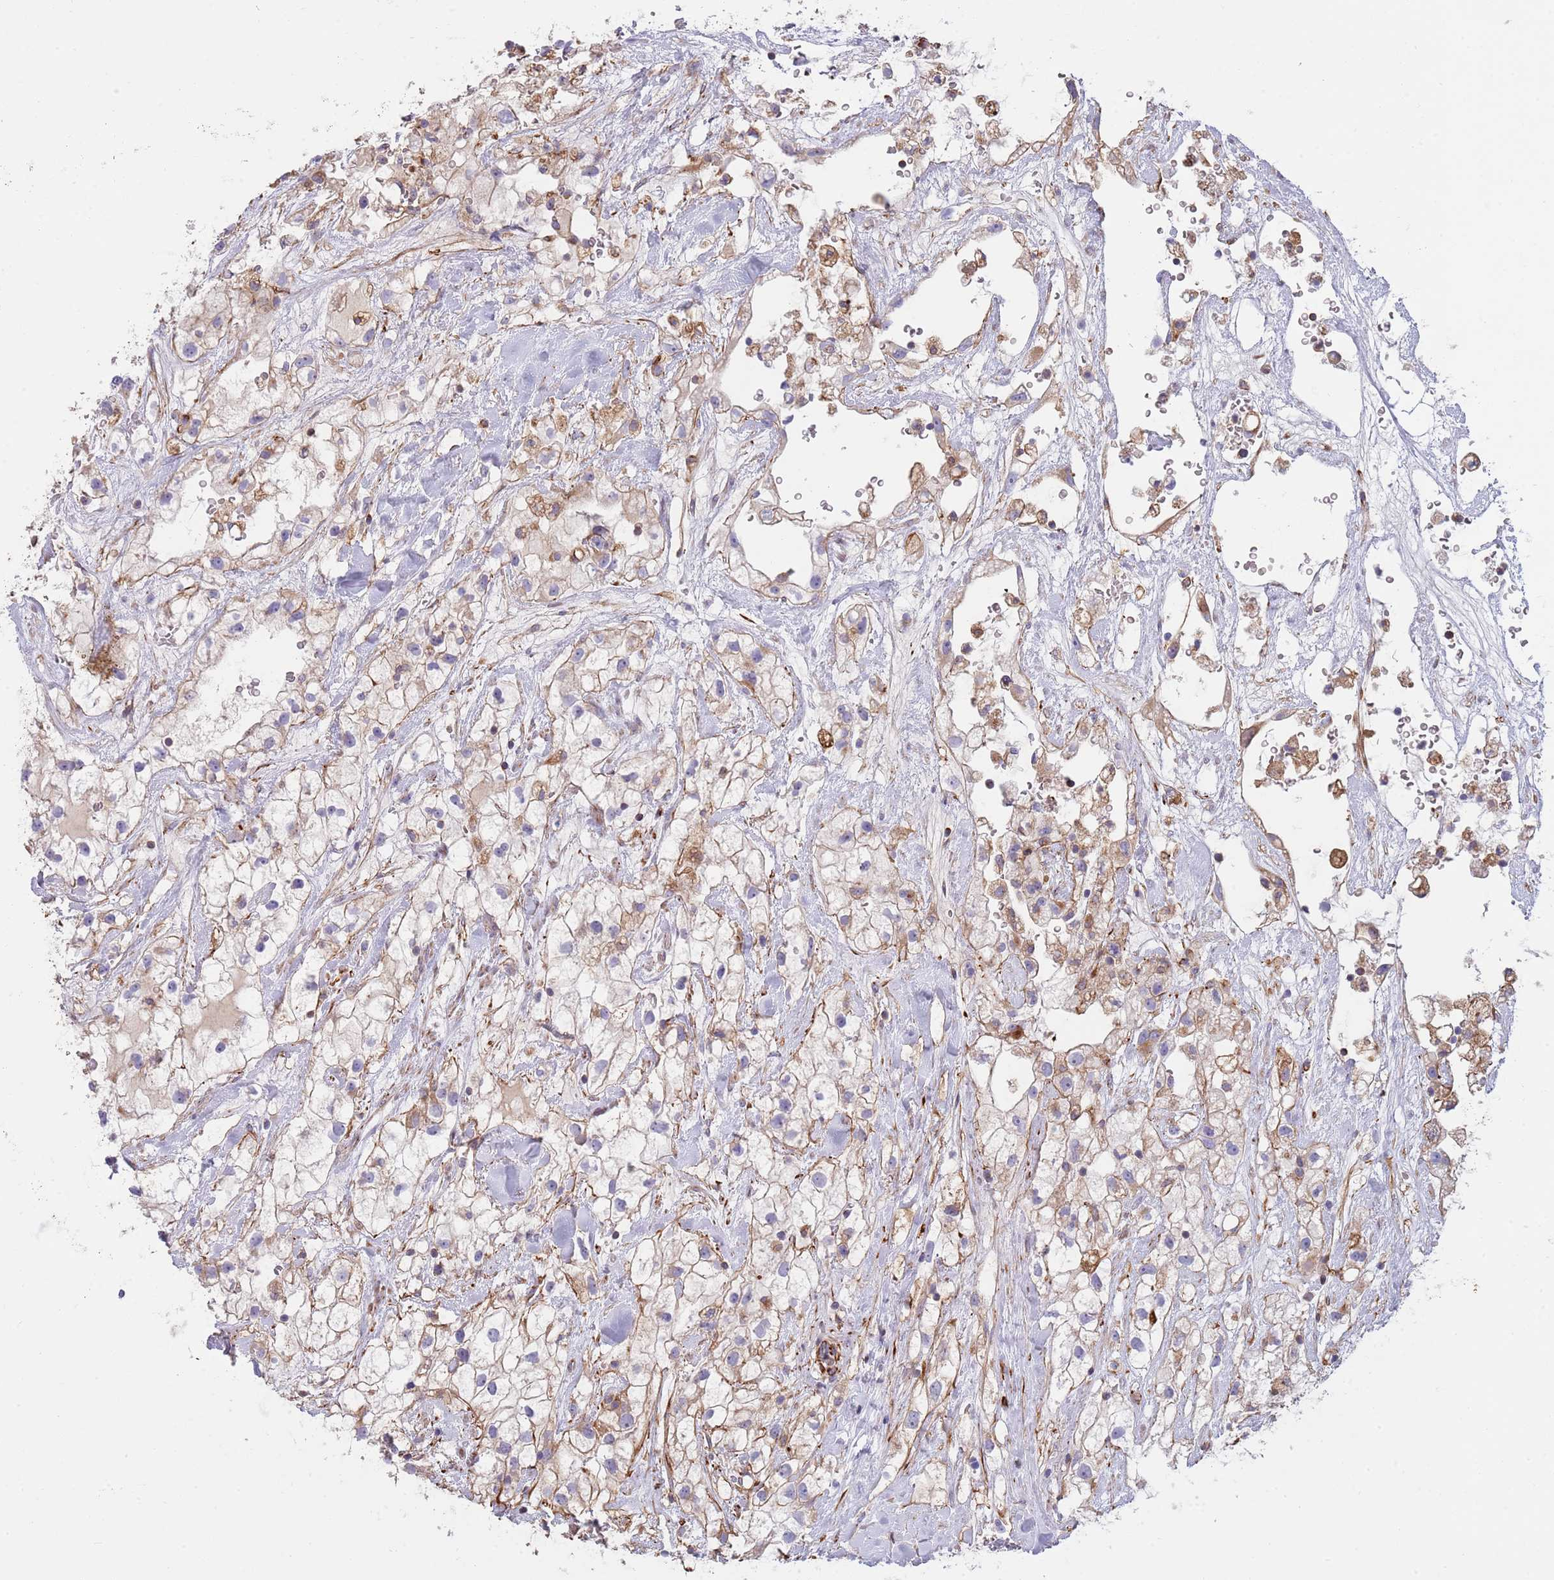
{"staining": {"intensity": "moderate", "quantity": "25%-75%", "location": "cytoplasmic/membranous"}, "tissue": "renal cancer", "cell_type": "Tumor cells", "image_type": "cancer", "snomed": [{"axis": "morphology", "description": "Adenocarcinoma, NOS"}, {"axis": "topography", "description": "Kidney"}], "caption": "Renal cancer stained with DAB immunohistochemistry (IHC) exhibits medium levels of moderate cytoplasmic/membranous positivity in approximately 25%-75% of tumor cells.", "gene": "MOGAT1", "patient": {"sex": "male", "age": 59}}